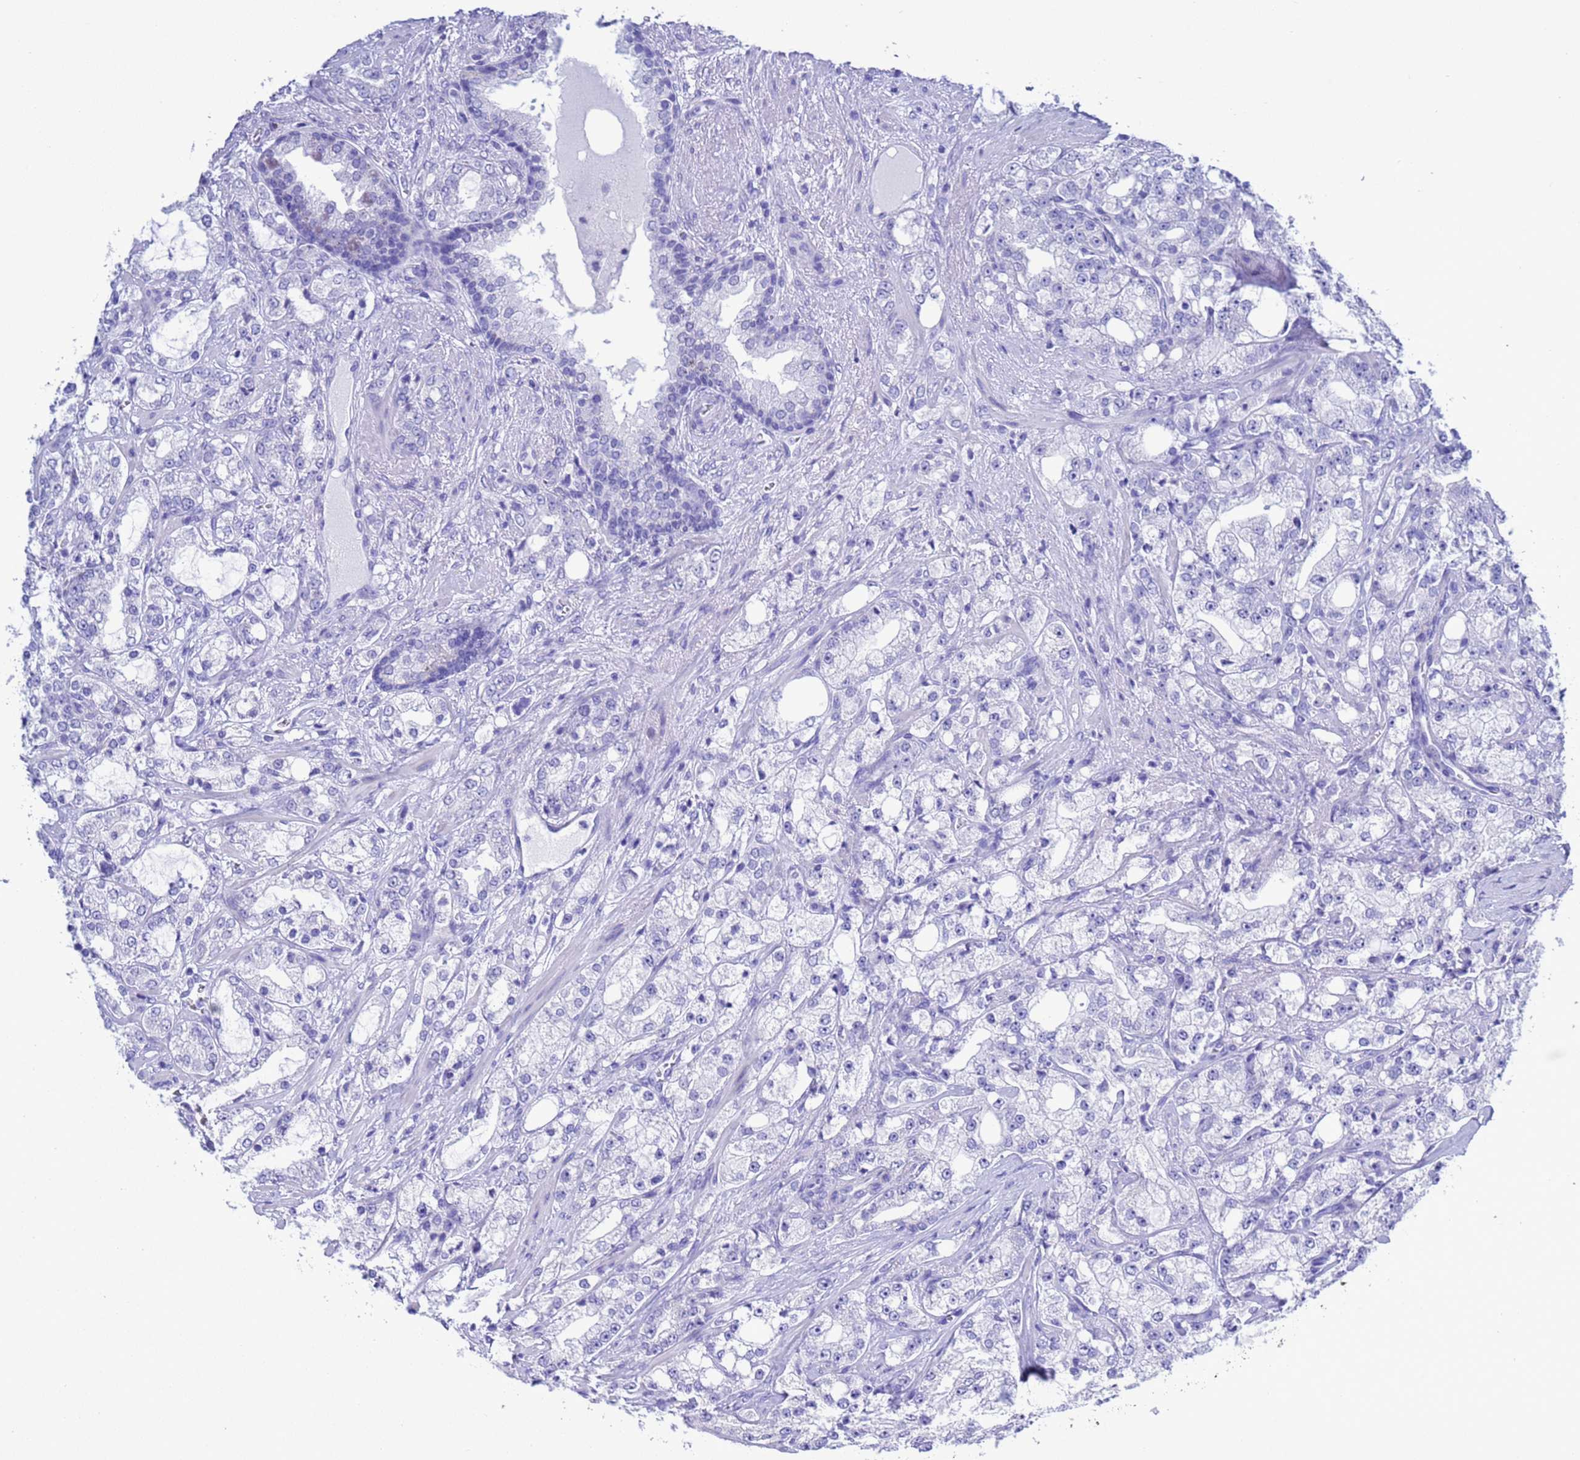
{"staining": {"intensity": "negative", "quantity": "none", "location": "none"}, "tissue": "prostate cancer", "cell_type": "Tumor cells", "image_type": "cancer", "snomed": [{"axis": "morphology", "description": "Adenocarcinoma, High grade"}, {"axis": "topography", "description": "Prostate"}], "caption": "High-grade adenocarcinoma (prostate) stained for a protein using immunohistochemistry (IHC) demonstrates no staining tumor cells.", "gene": "GSTM1", "patient": {"sex": "male", "age": 64}}